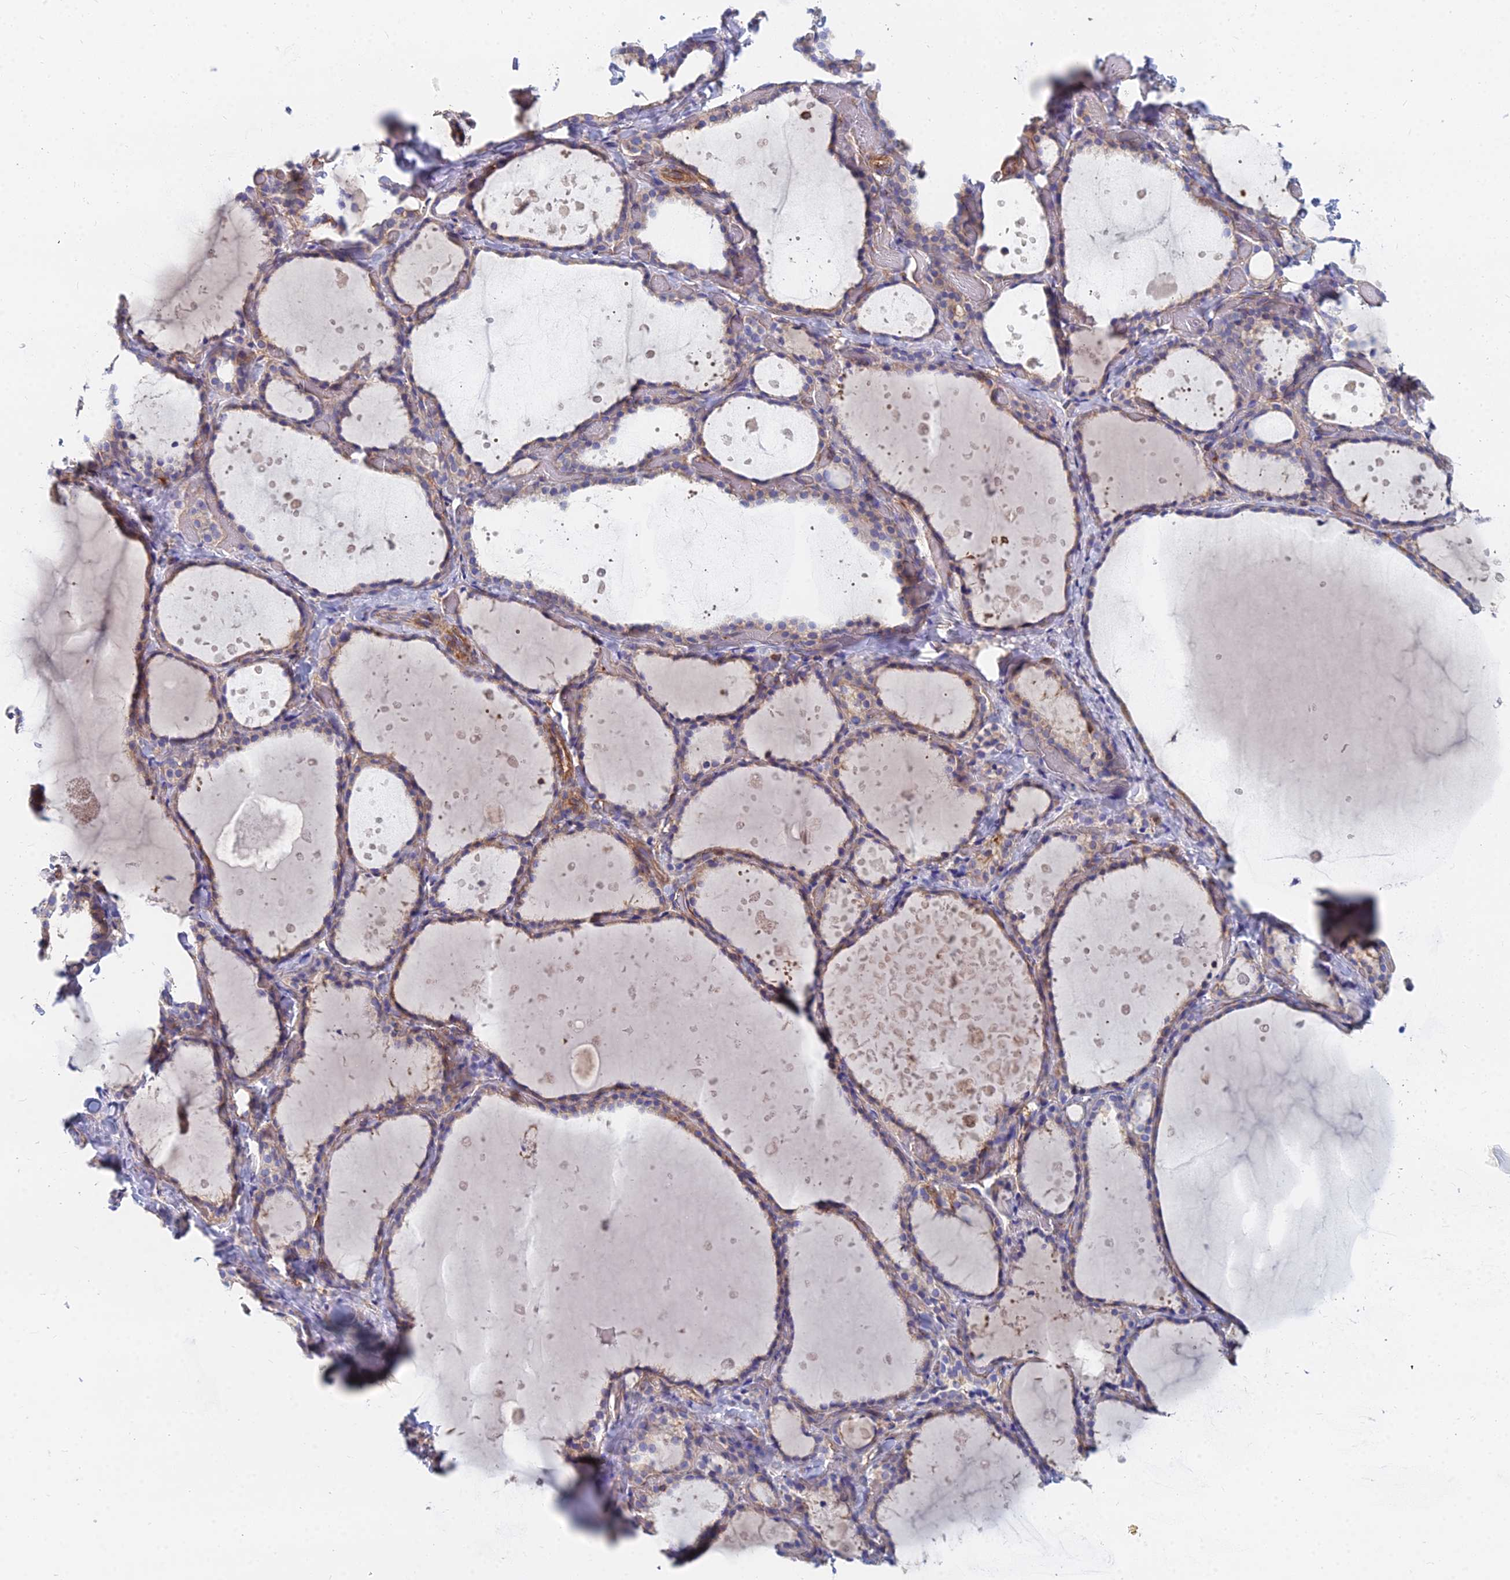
{"staining": {"intensity": "weak", "quantity": "25%-75%", "location": "cytoplasmic/membranous"}, "tissue": "thyroid gland", "cell_type": "Glandular cells", "image_type": "normal", "snomed": [{"axis": "morphology", "description": "Normal tissue, NOS"}, {"axis": "topography", "description": "Thyroid gland"}], "caption": "Thyroid gland stained with DAB immunohistochemistry reveals low levels of weak cytoplasmic/membranous positivity in about 25%-75% of glandular cells.", "gene": "FFAR3", "patient": {"sex": "female", "age": 44}}